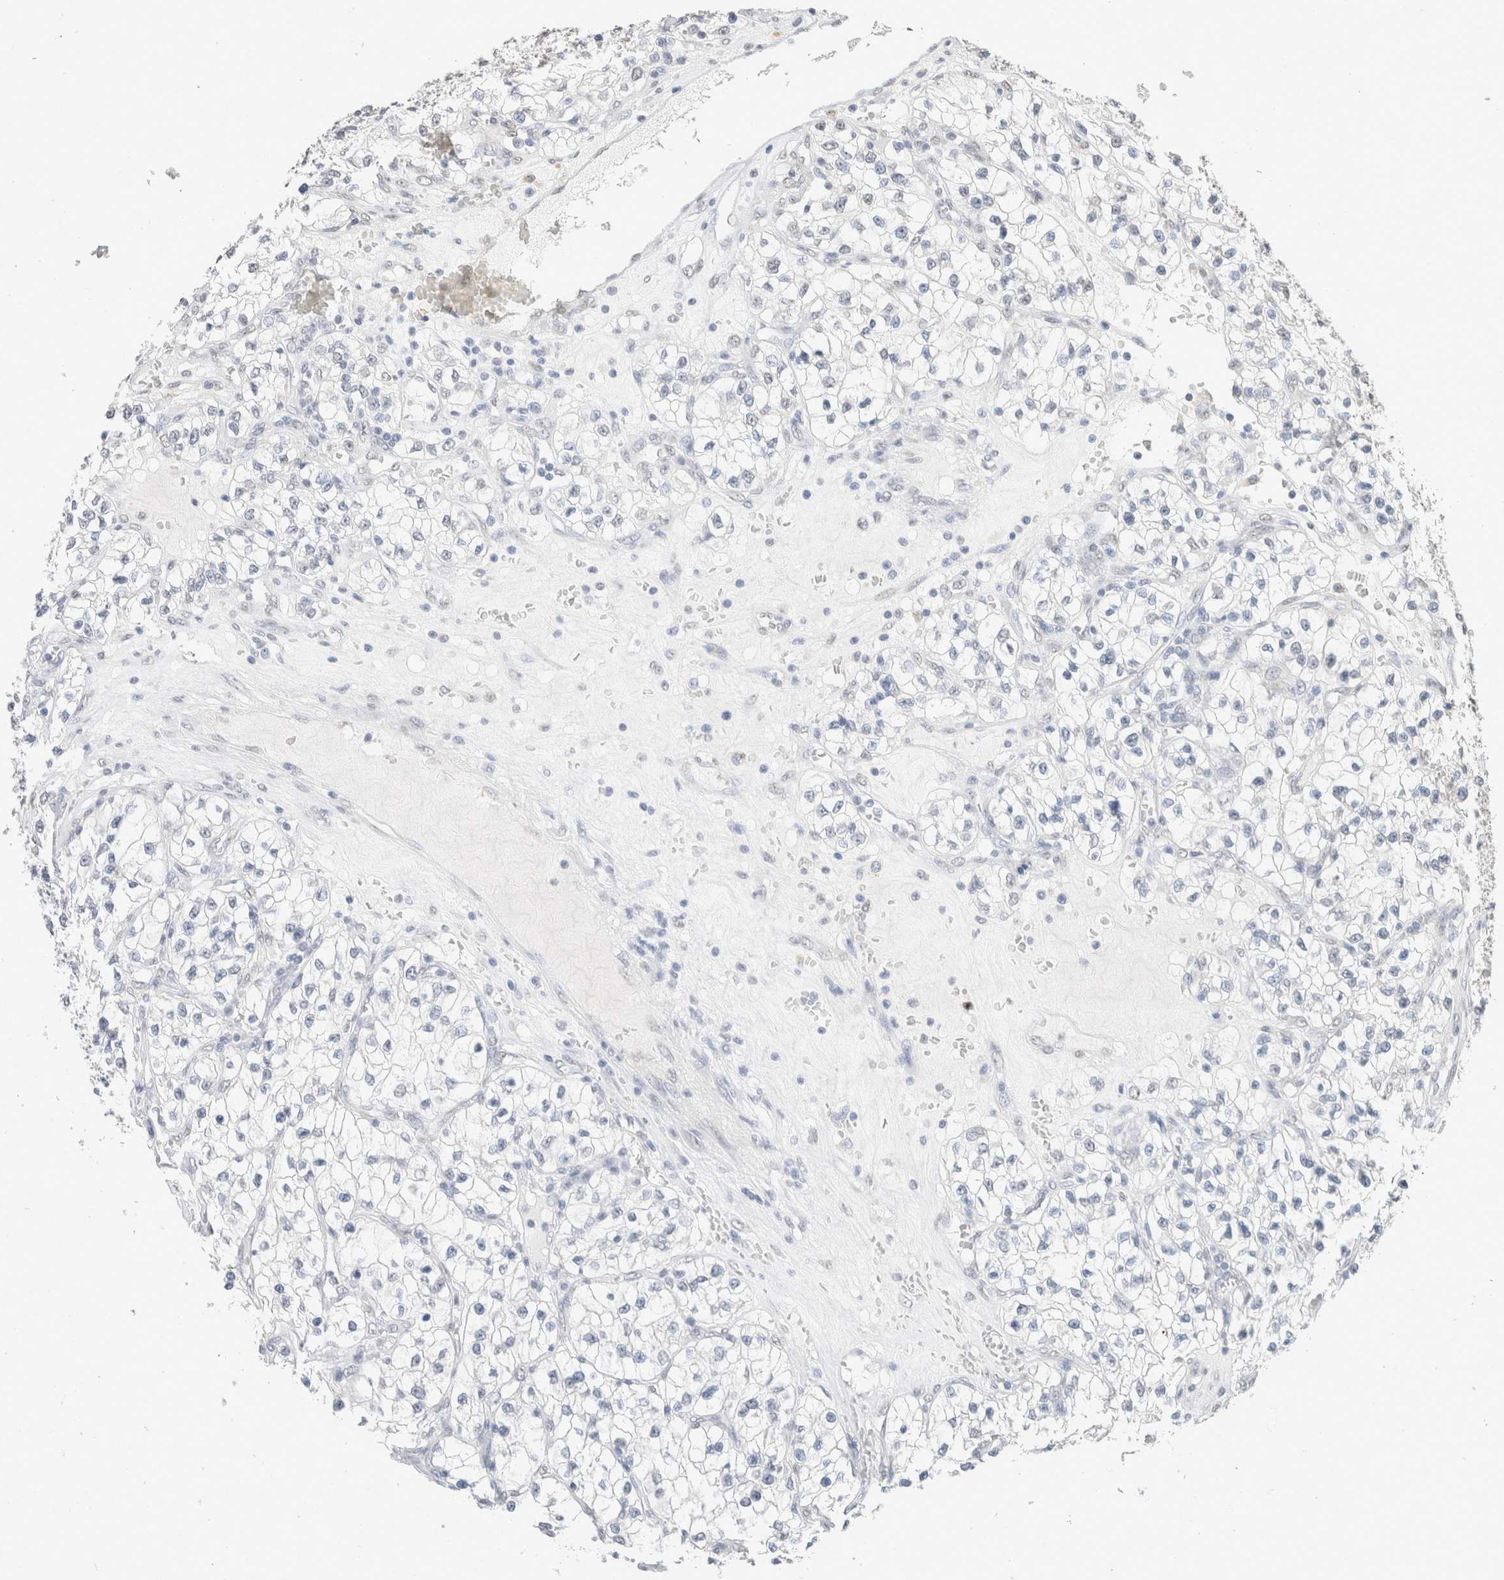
{"staining": {"intensity": "negative", "quantity": "none", "location": "none"}, "tissue": "renal cancer", "cell_type": "Tumor cells", "image_type": "cancer", "snomed": [{"axis": "morphology", "description": "Adenocarcinoma, NOS"}, {"axis": "topography", "description": "Kidney"}], "caption": "This is an immunohistochemistry (IHC) histopathology image of renal cancer (adenocarcinoma). There is no staining in tumor cells.", "gene": "CD80", "patient": {"sex": "female", "age": 57}}